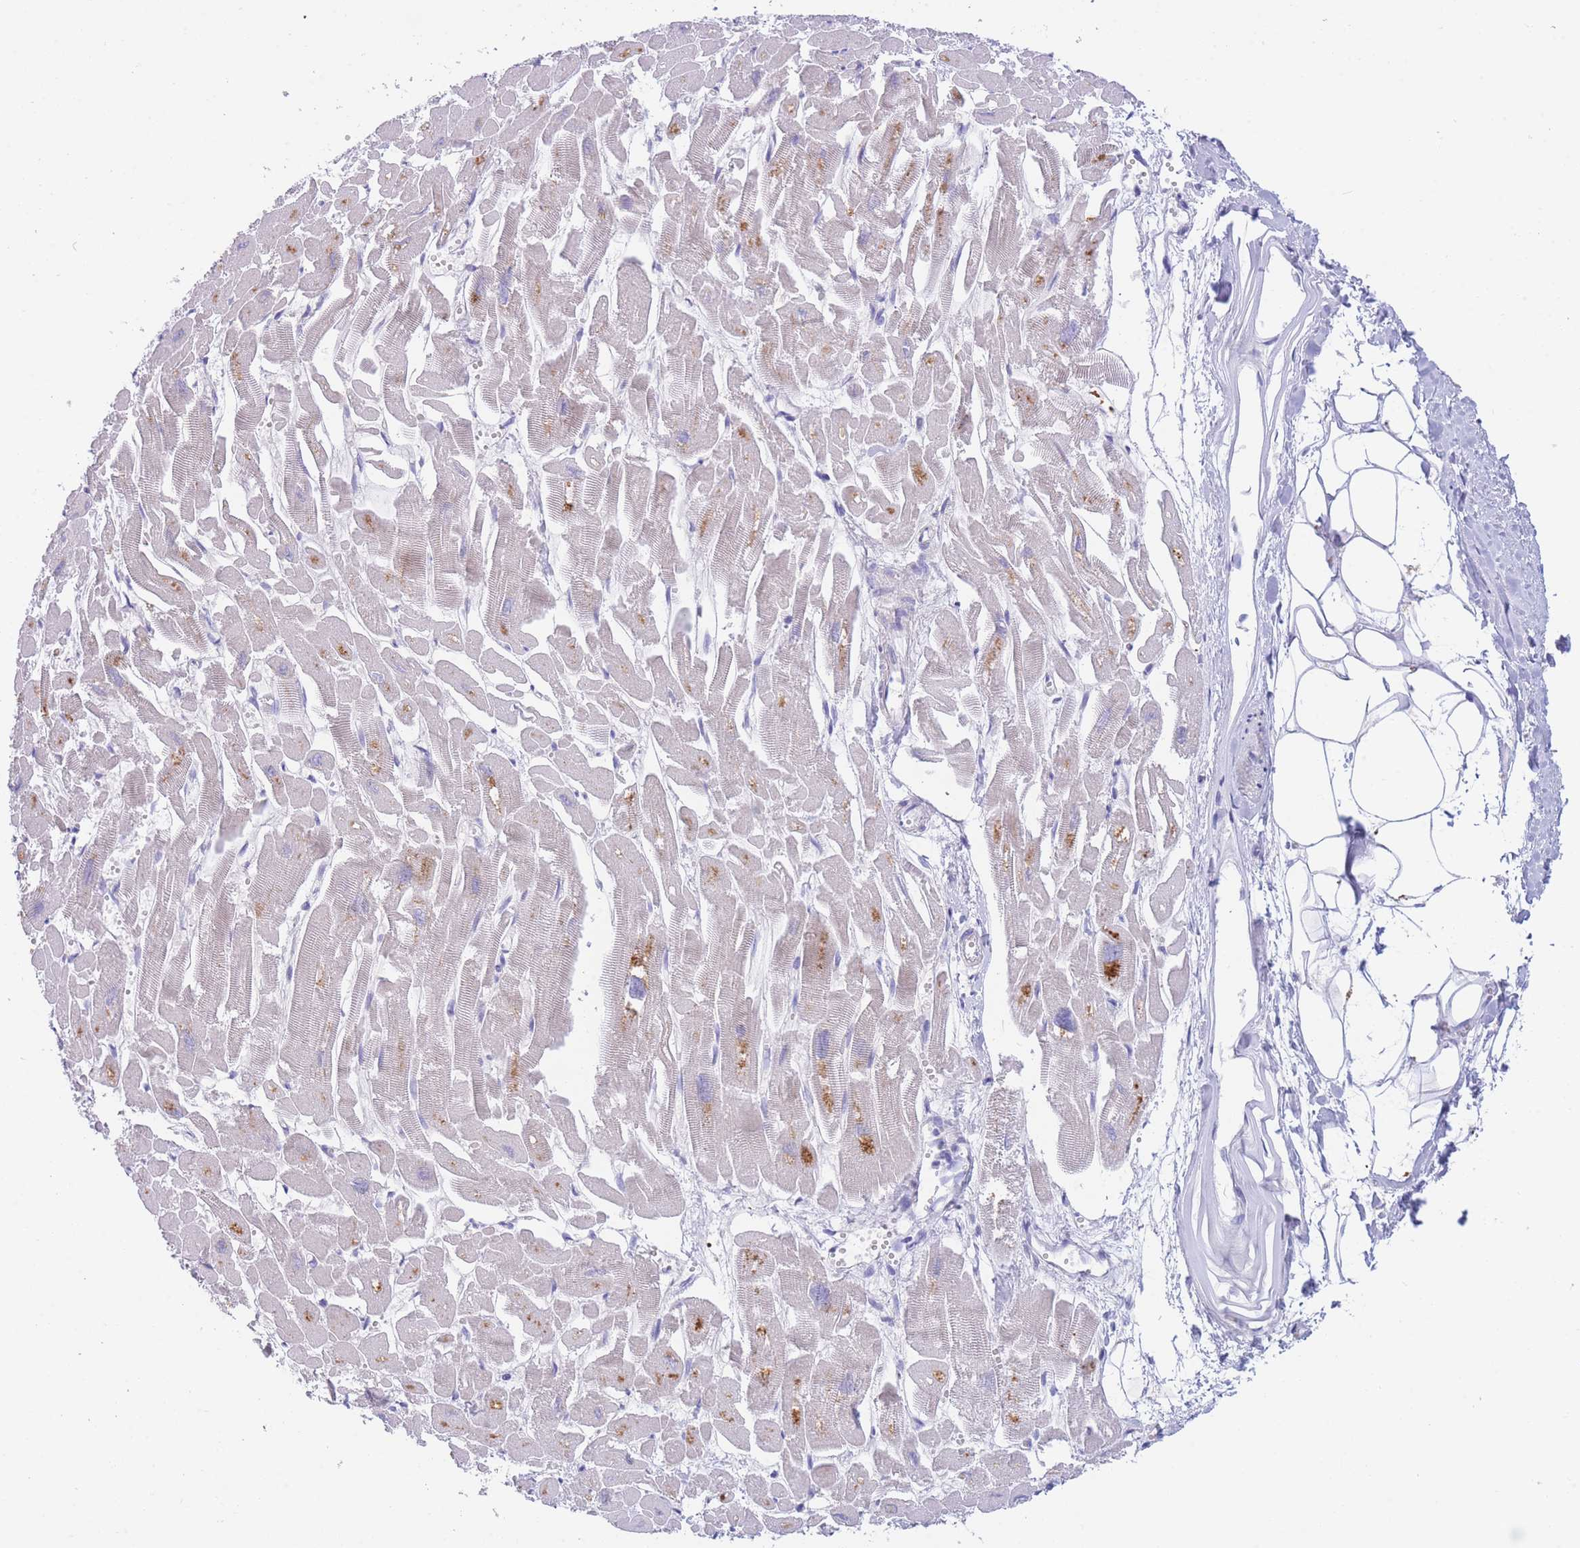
{"staining": {"intensity": "moderate", "quantity": "<25%", "location": "cytoplasmic/membranous"}, "tissue": "heart muscle", "cell_type": "Cardiomyocytes", "image_type": "normal", "snomed": [{"axis": "morphology", "description": "Normal tissue, NOS"}, {"axis": "topography", "description": "Heart"}], "caption": "High-power microscopy captured an immunohistochemistry histopathology image of benign heart muscle, revealing moderate cytoplasmic/membranous staining in about <25% of cardiomyocytes.", "gene": "PCDHB3", "patient": {"sex": "male", "age": 54}}